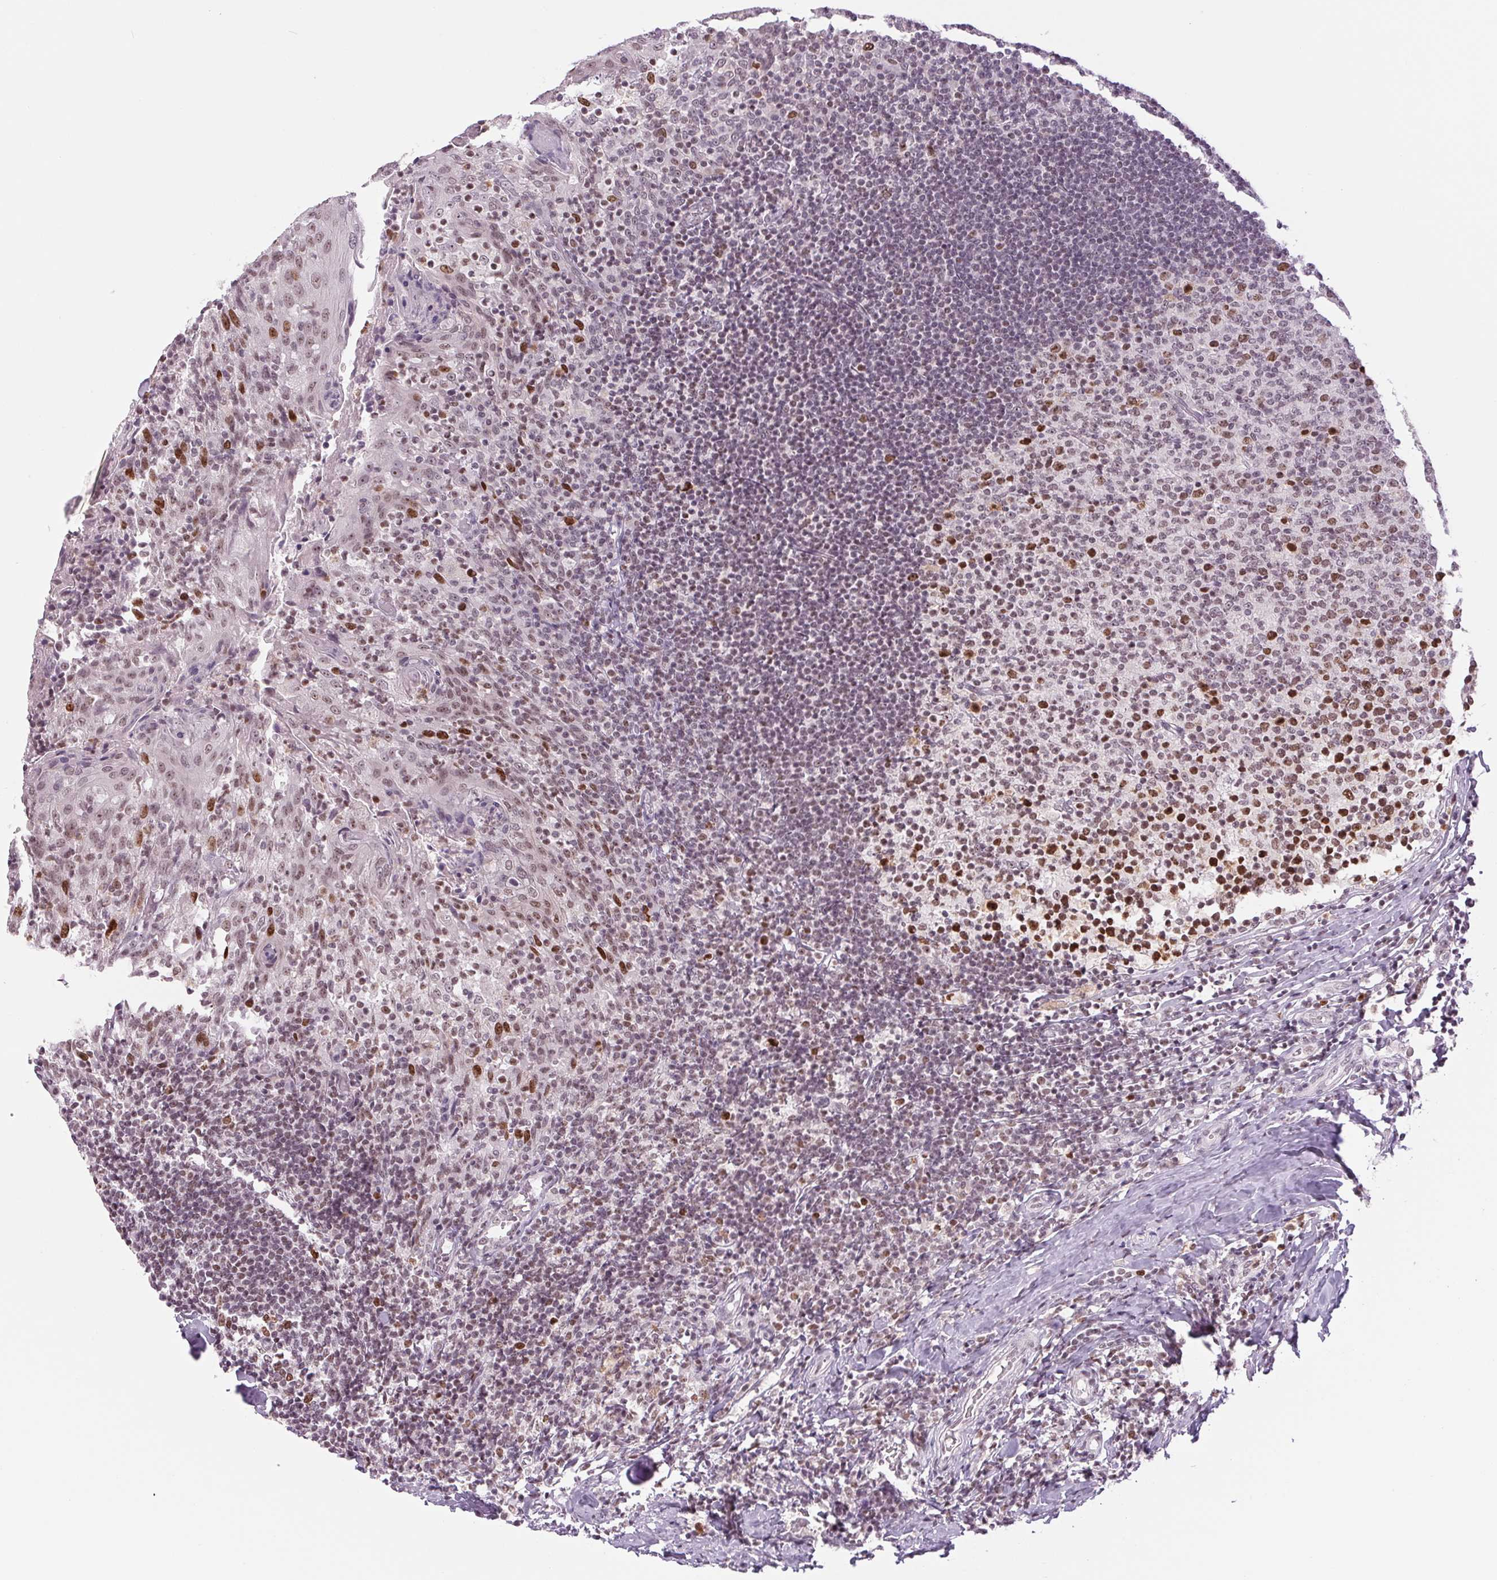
{"staining": {"intensity": "strong", "quantity": "<25%", "location": "nuclear"}, "tissue": "tonsil", "cell_type": "Germinal center cells", "image_type": "normal", "snomed": [{"axis": "morphology", "description": "Normal tissue, NOS"}, {"axis": "topography", "description": "Tonsil"}], "caption": "Immunohistochemical staining of benign tonsil shows <25% levels of strong nuclear protein staining in about <25% of germinal center cells. (IHC, brightfield microscopy, high magnification).", "gene": "SMIM6", "patient": {"sex": "female", "age": 10}}